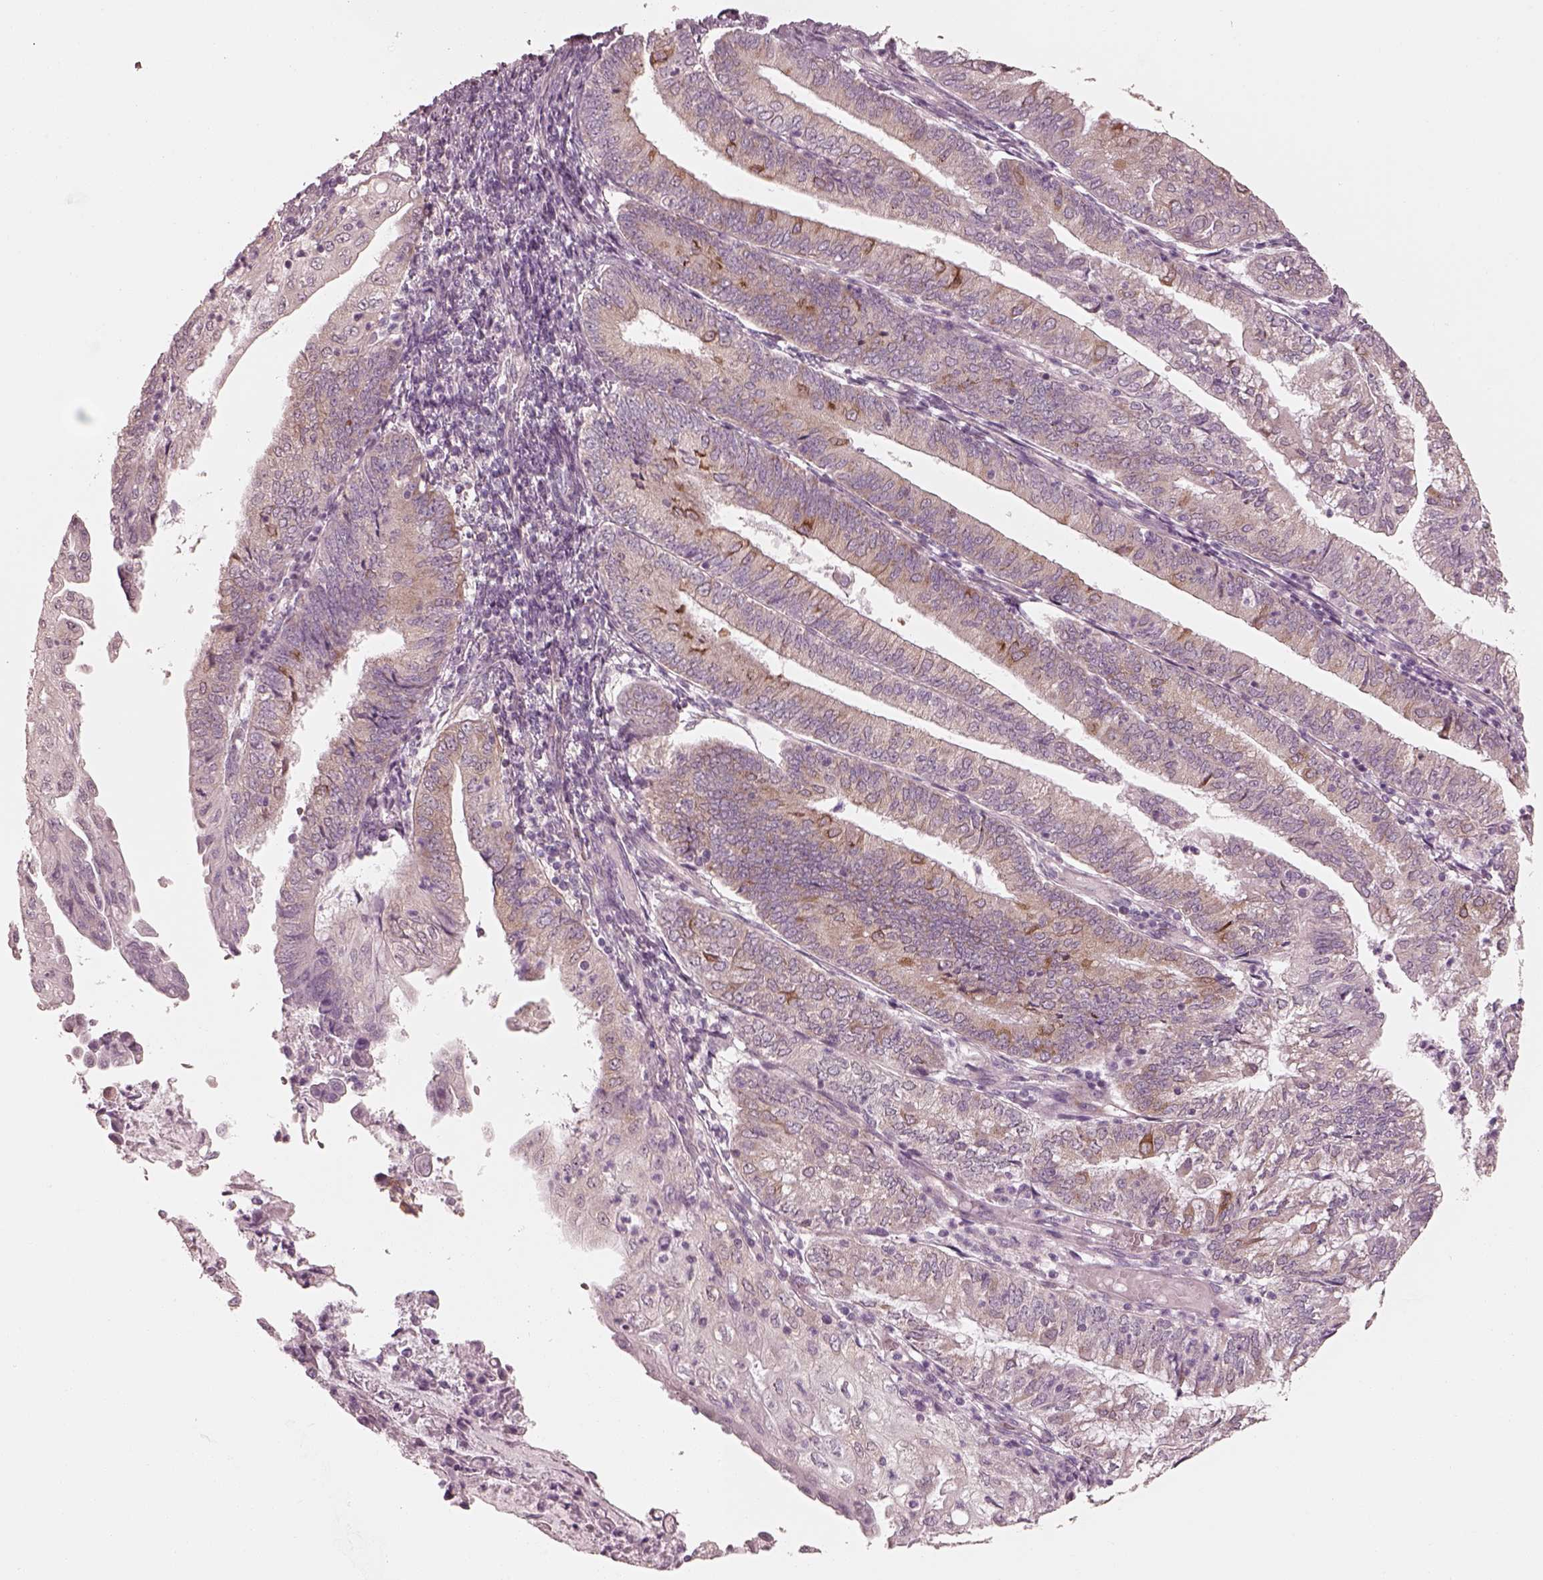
{"staining": {"intensity": "moderate", "quantity": "<25%", "location": "cytoplasmic/membranous"}, "tissue": "endometrial cancer", "cell_type": "Tumor cells", "image_type": "cancer", "snomed": [{"axis": "morphology", "description": "Adenocarcinoma, NOS"}, {"axis": "topography", "description": "Endometrium"}], "caption": "The image displays staining of endometrial cancer, revealing moderate cytoplasmic/membranous protein staining (brown color) within tumor cells.", "gene": "RAB3C", "patient": {"sex": "female", "age": 55}}